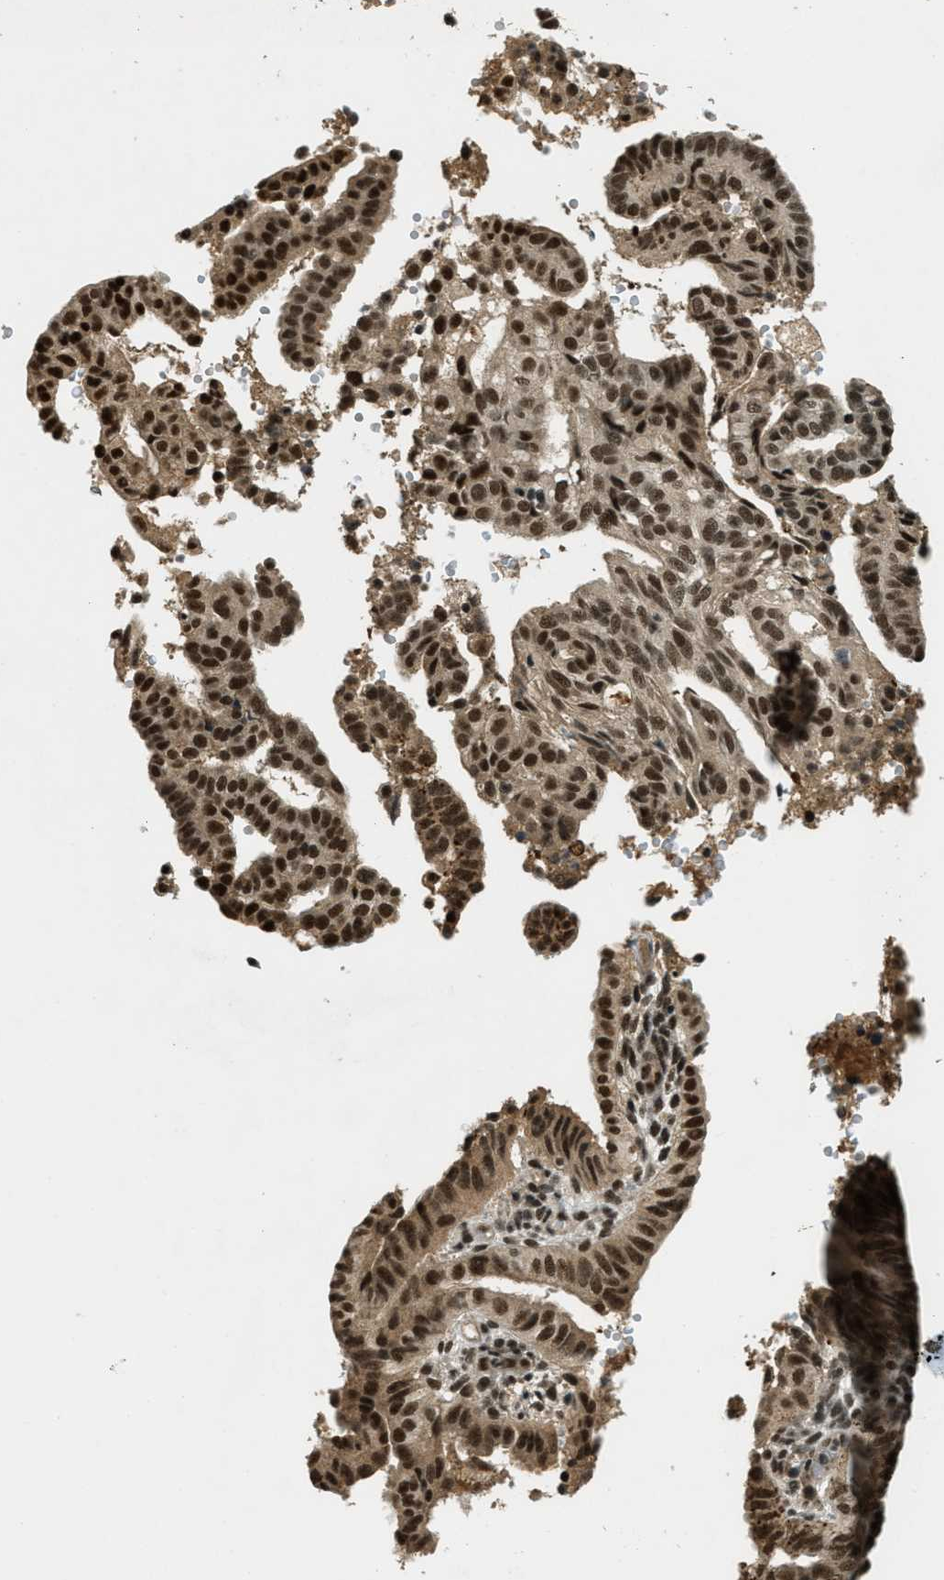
{"staining": {"intensity": "strong", "quantity": ">75%", "location": "cytoplasmic/membranous,nuclear"}, "tissue": "endometrial cancer", "cell_type": "Tumor cells", "image_type": "cancer", "snomed": [{"axis": "morphology", "description": "Adenocarcinoma, NOS"}, {"axis": "topography", "description": "Endometrium"}], "caption": "Protein staining exhibits strong cytoplasmic/membranous and nuclear staining in about >75% of tumor cells in endometrial cancer. Nuclei are stained in blue.", "gene": "ZNF148", "patient": {"sex": "female", "age": 58}}